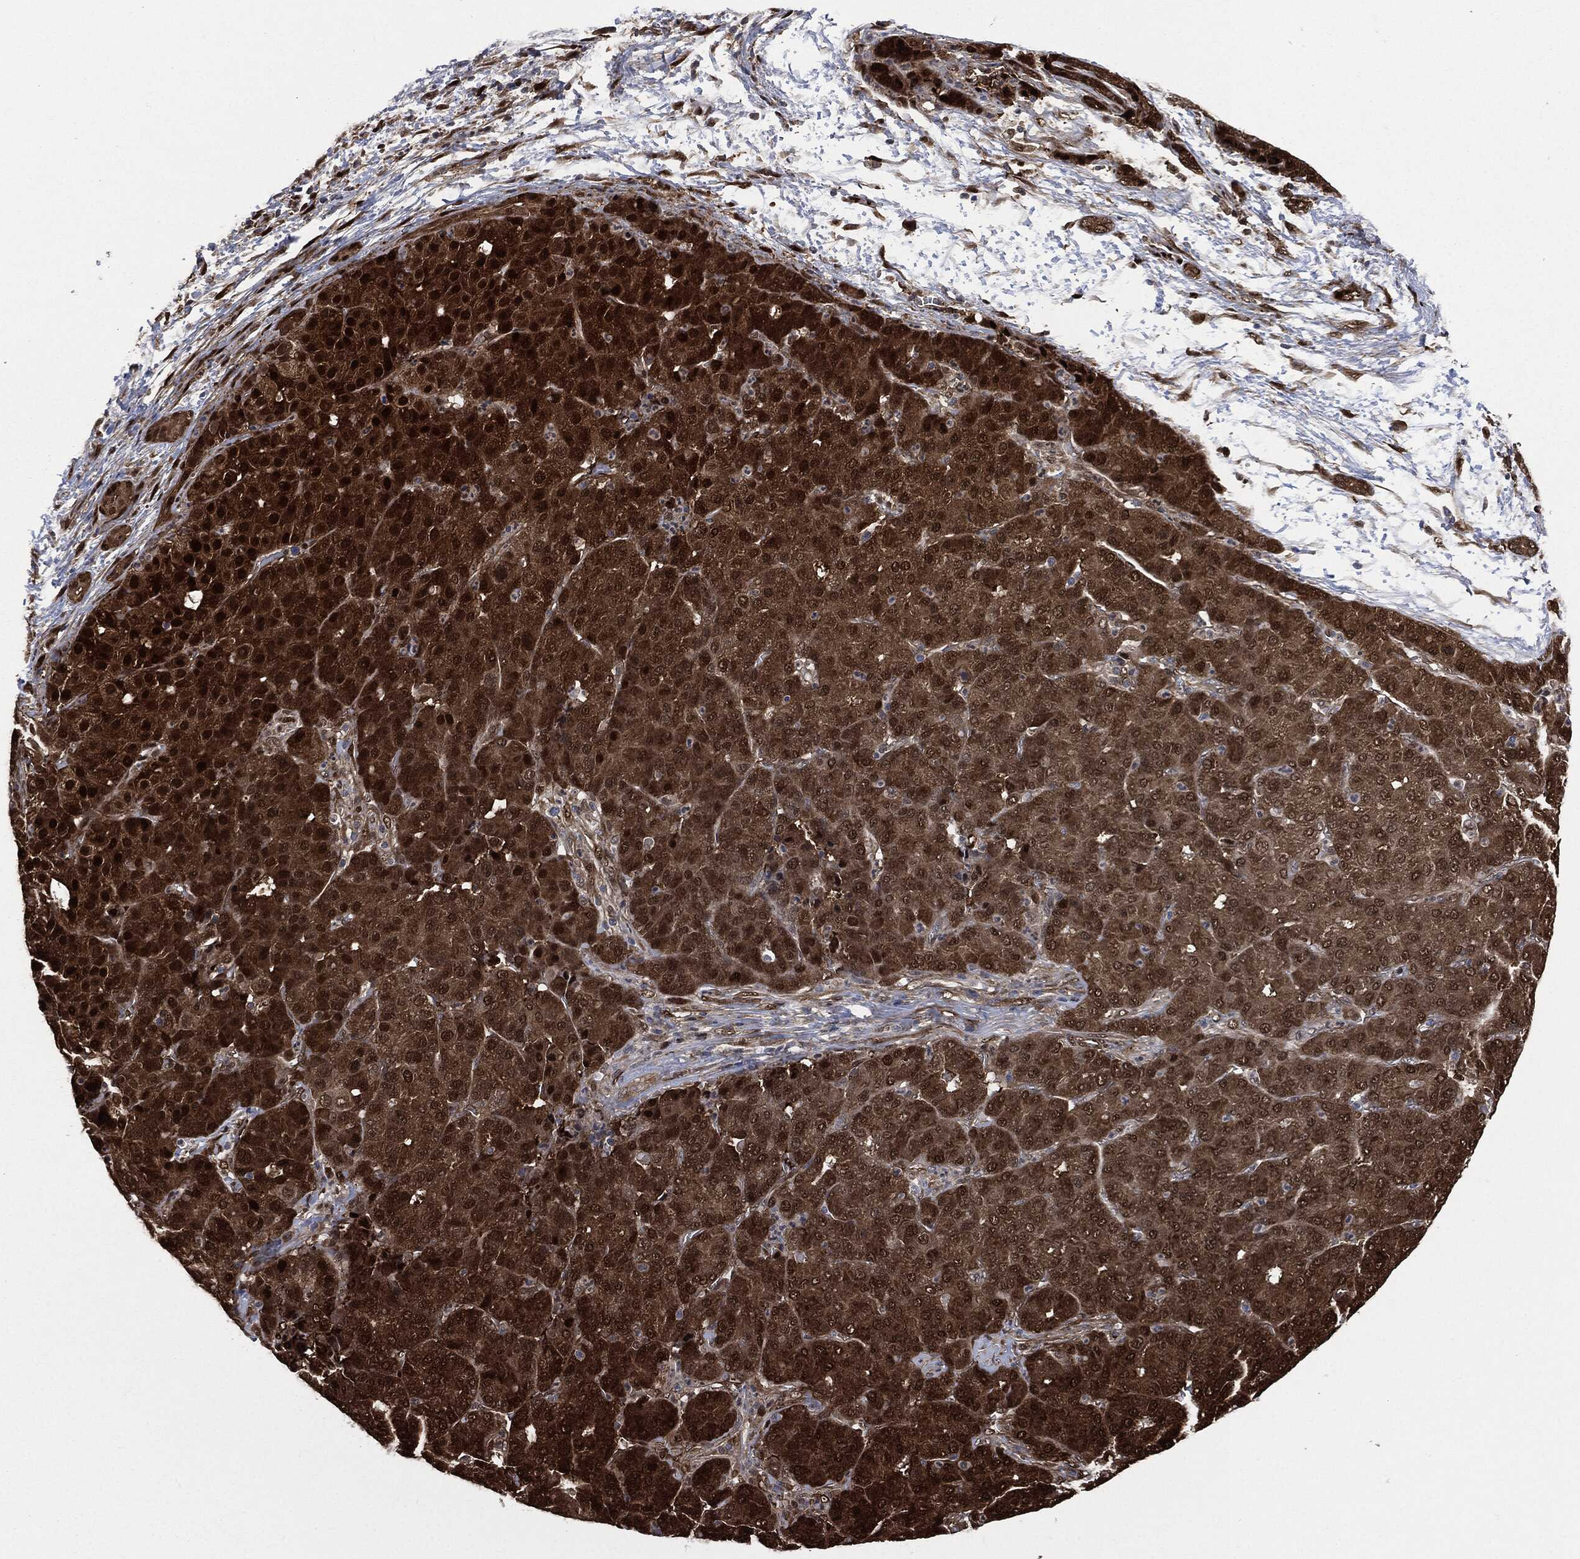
{"staining": {"intensity": "strong", "quantity": "25%-75%", "location": "cytoplasmic/membranous,nuclear"}, "tissue": "liver cancer", "cell_type": "Tumor cells", "image_type": "cancer", "snomed": [{"axis": "morphology", "description": "Carcinoma, Hepatocellular, NOS"}, {"axis": "topography", "description": "Liver"}], "caption": "There is high levels of strong cytoplasmic/membranous and nuclear staining in tumor cells of liver cancer, as demonstrated by immunohistochemical staining (brown color).", "gene": "DCTN1", "patient": {"sex": "male", "age": 65}}